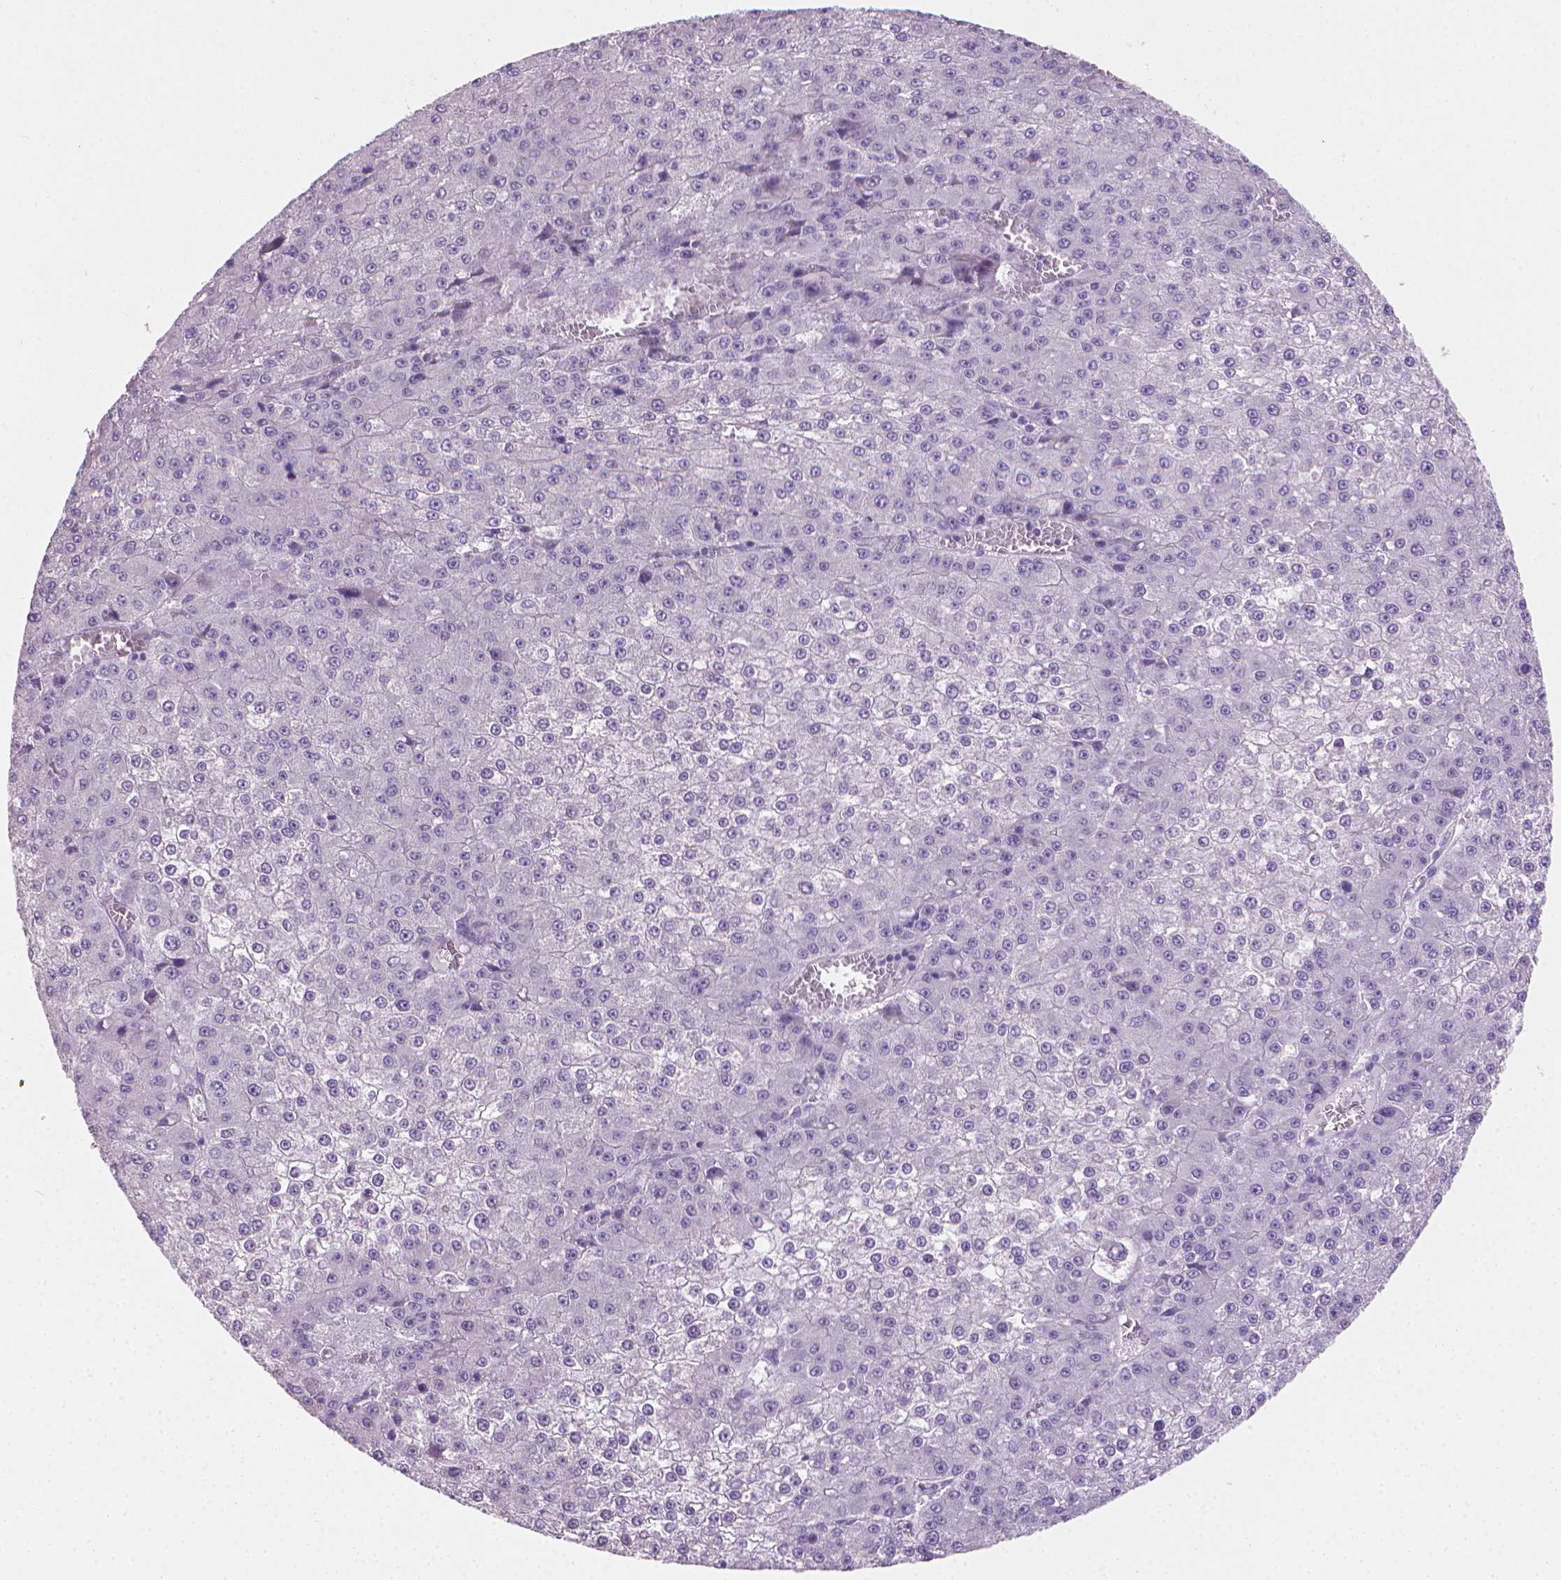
{"staining": {"intensity": "negative", "quantity": "none", "location": "none"}, "tissue": "liver cancer", "cell_type": "Tumor cells", "image_type": "cancer", "snomed": [{"axis": "morphology", "description": "Carcinoma, Hepatocellular, NOS"}, {"axis": "topography", "description": "Liver"}], "caption": "The immunohistochemistry (IHC) photomicrograph has no significant expression in tumor cells of liver cancer (hepatocellular carcinoma) tissue.", "gene": "TNNI2", "patient": {"sex": "female", "age": 73}}